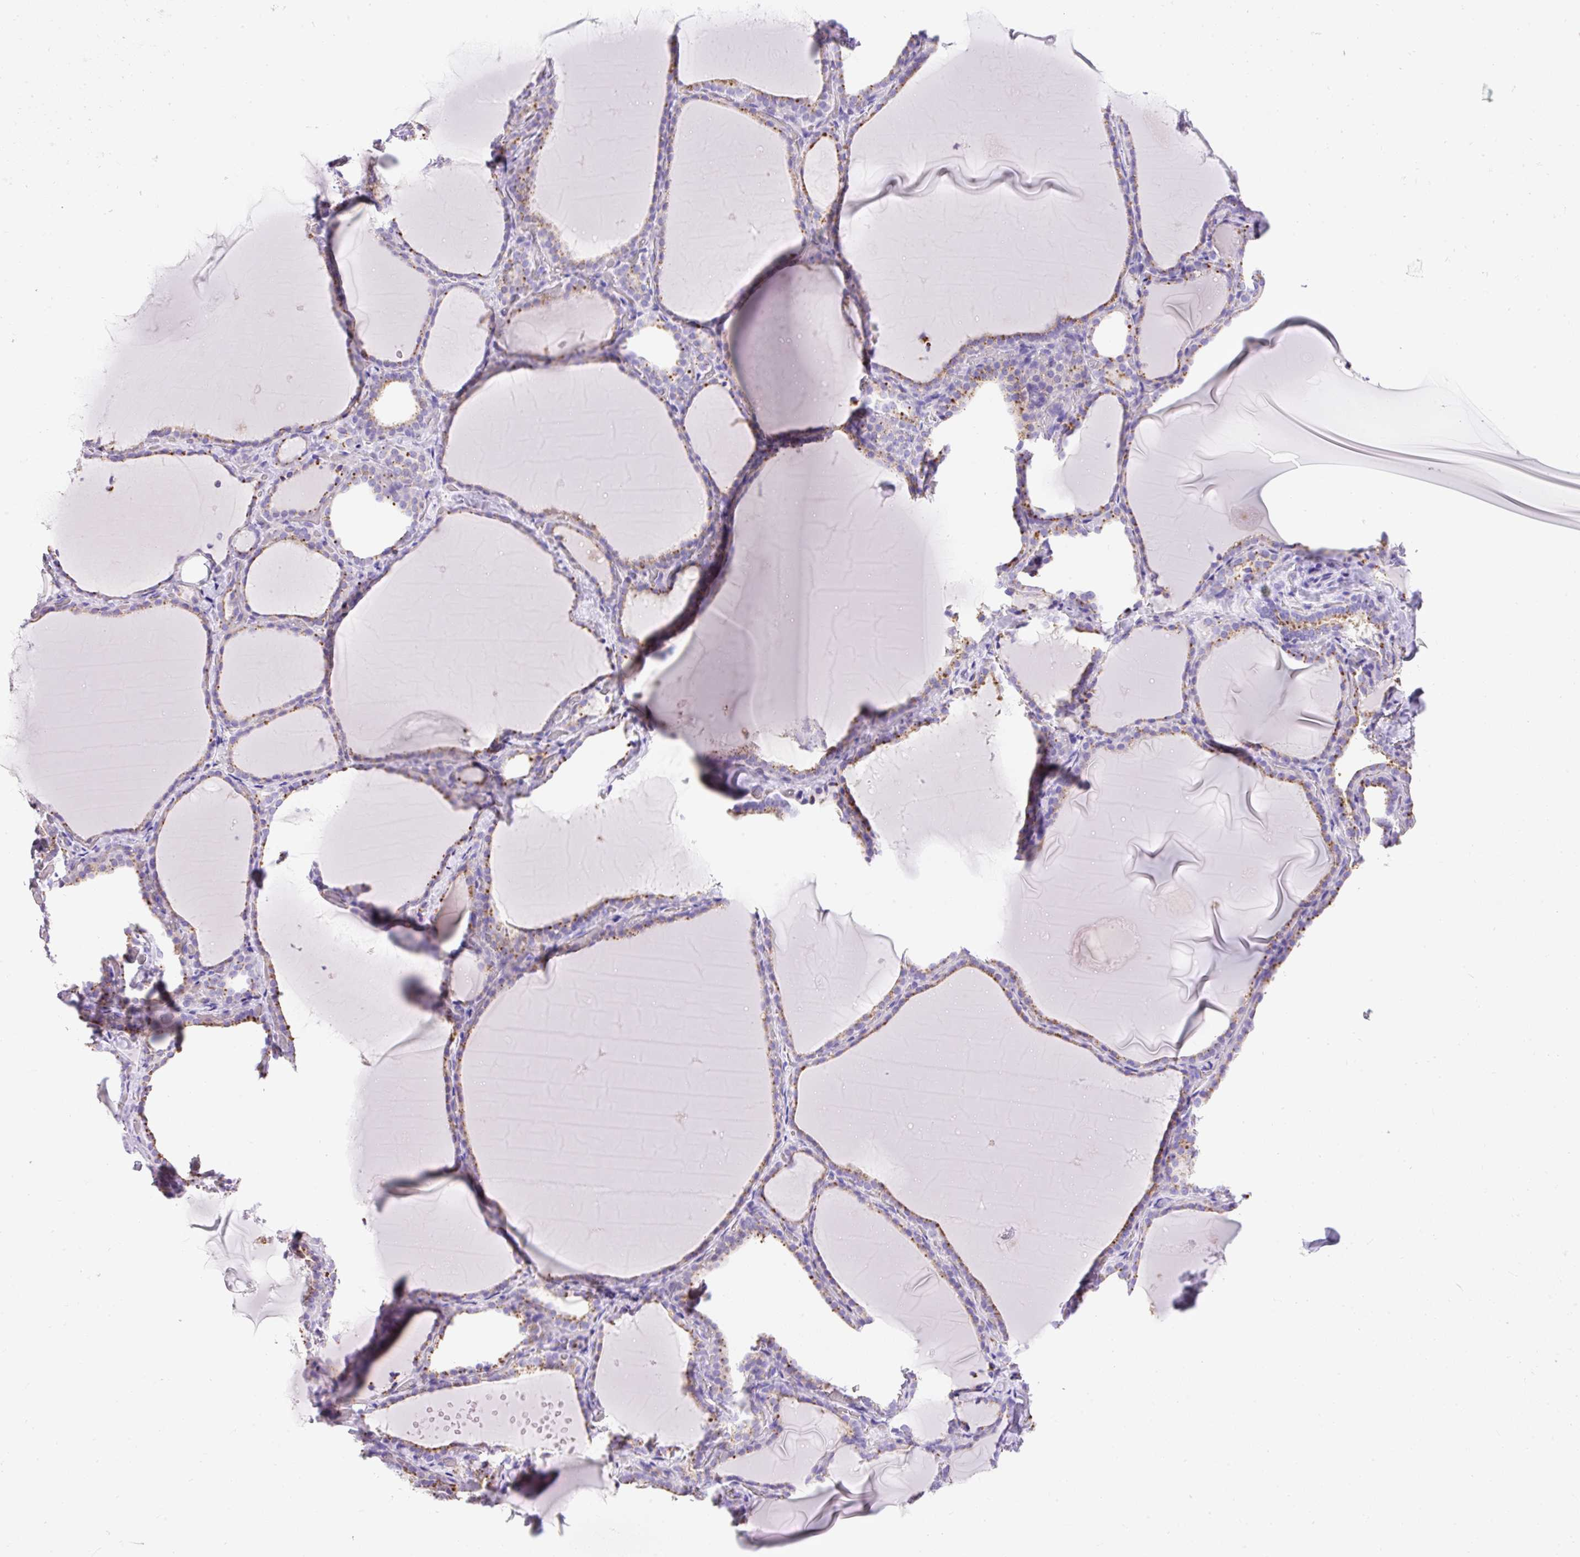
{"staining": {"intensity": "moderate", "quantity": "25%-75%", "location": "cytoplasmic/membranous"}, "tissue": "thyroid gland", "cell_type": "Glandular cells", "image_type": "normal", "snomed": [{"axis": "morphology", "description": "Normal tissue, NOS"}, {"axis": "topography", "description": "Thyroid gland"}], "caption": "High-magnification brightfield microscopy of normal thyroid gland stained with DAB (brown) and counterstained with hematoxylin (blue). glandular cells exhibit moderate cytoplasmic/membranous expression is identified in about25%-75% of cells.", "gene": "HEXB", "patient": {"sex": "female", "age": 22}}